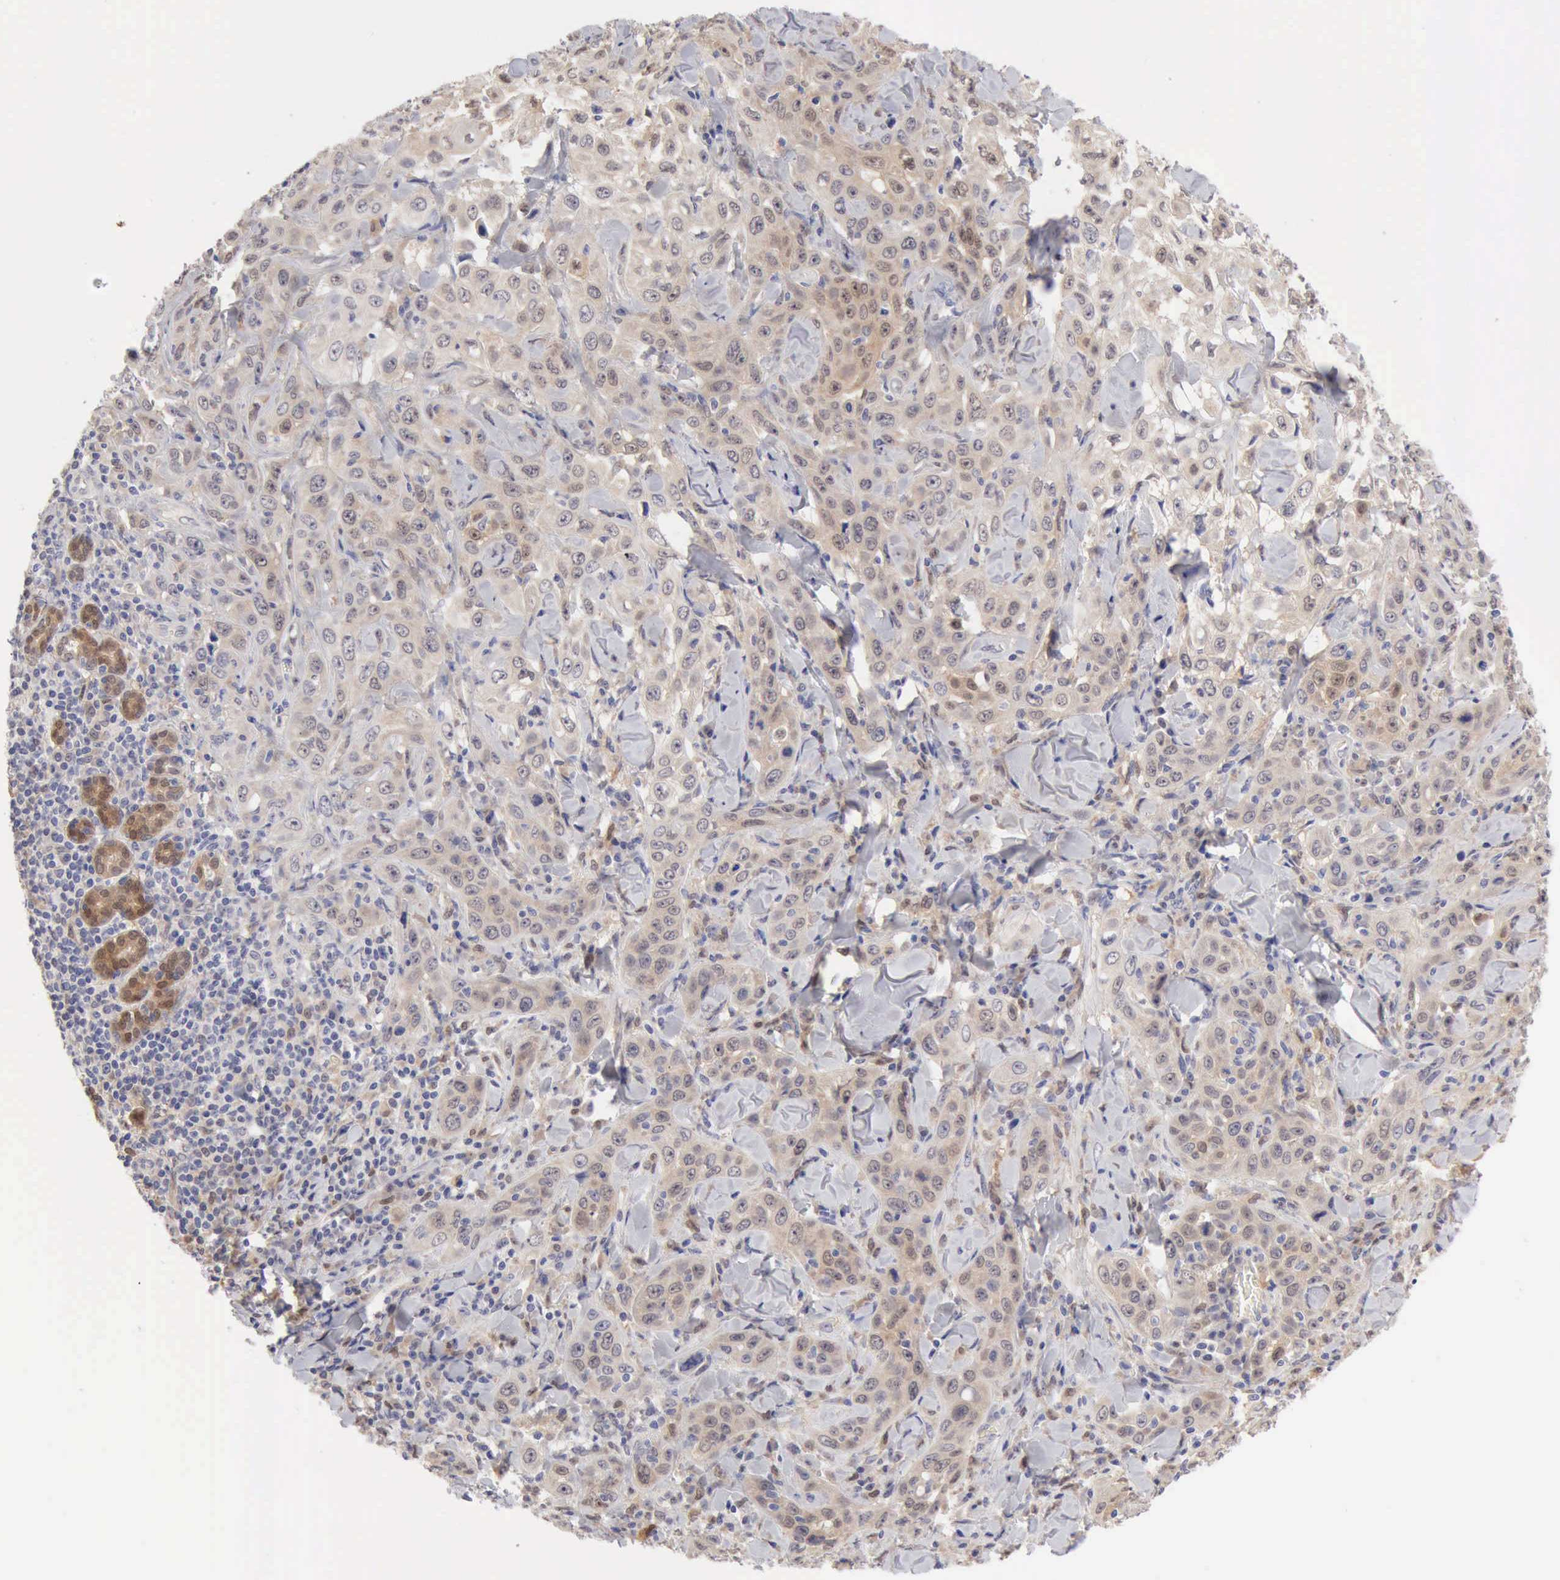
{"staining": {"intensity": "weak", "quantity": "25%-75%", "location": "cytoplasmic/membranous"}, "tissue": "skin cancer", "cell_type": "Tumor cells", "image_type": "cancer", "snomed": [{"axis": "morphology", "description": "Squamous cell carcinoma, NOS"}, {"axis": "topography", "description": "Skin"}], "caption": "IHC staining of squamous cell carcinoma (skin), which displays low levels of weak cytoplasmic/membranous positivity in approximately 25%-75% of tumor cells indicating weak cytoplasmic/membranous protein staining. The staining was performed using DAB (brown) for protein detection and nuclei were counterstained in hematoxylin (blue).", "gene": "PTGR2", "patient": {"sex": "male", "age": 84}}